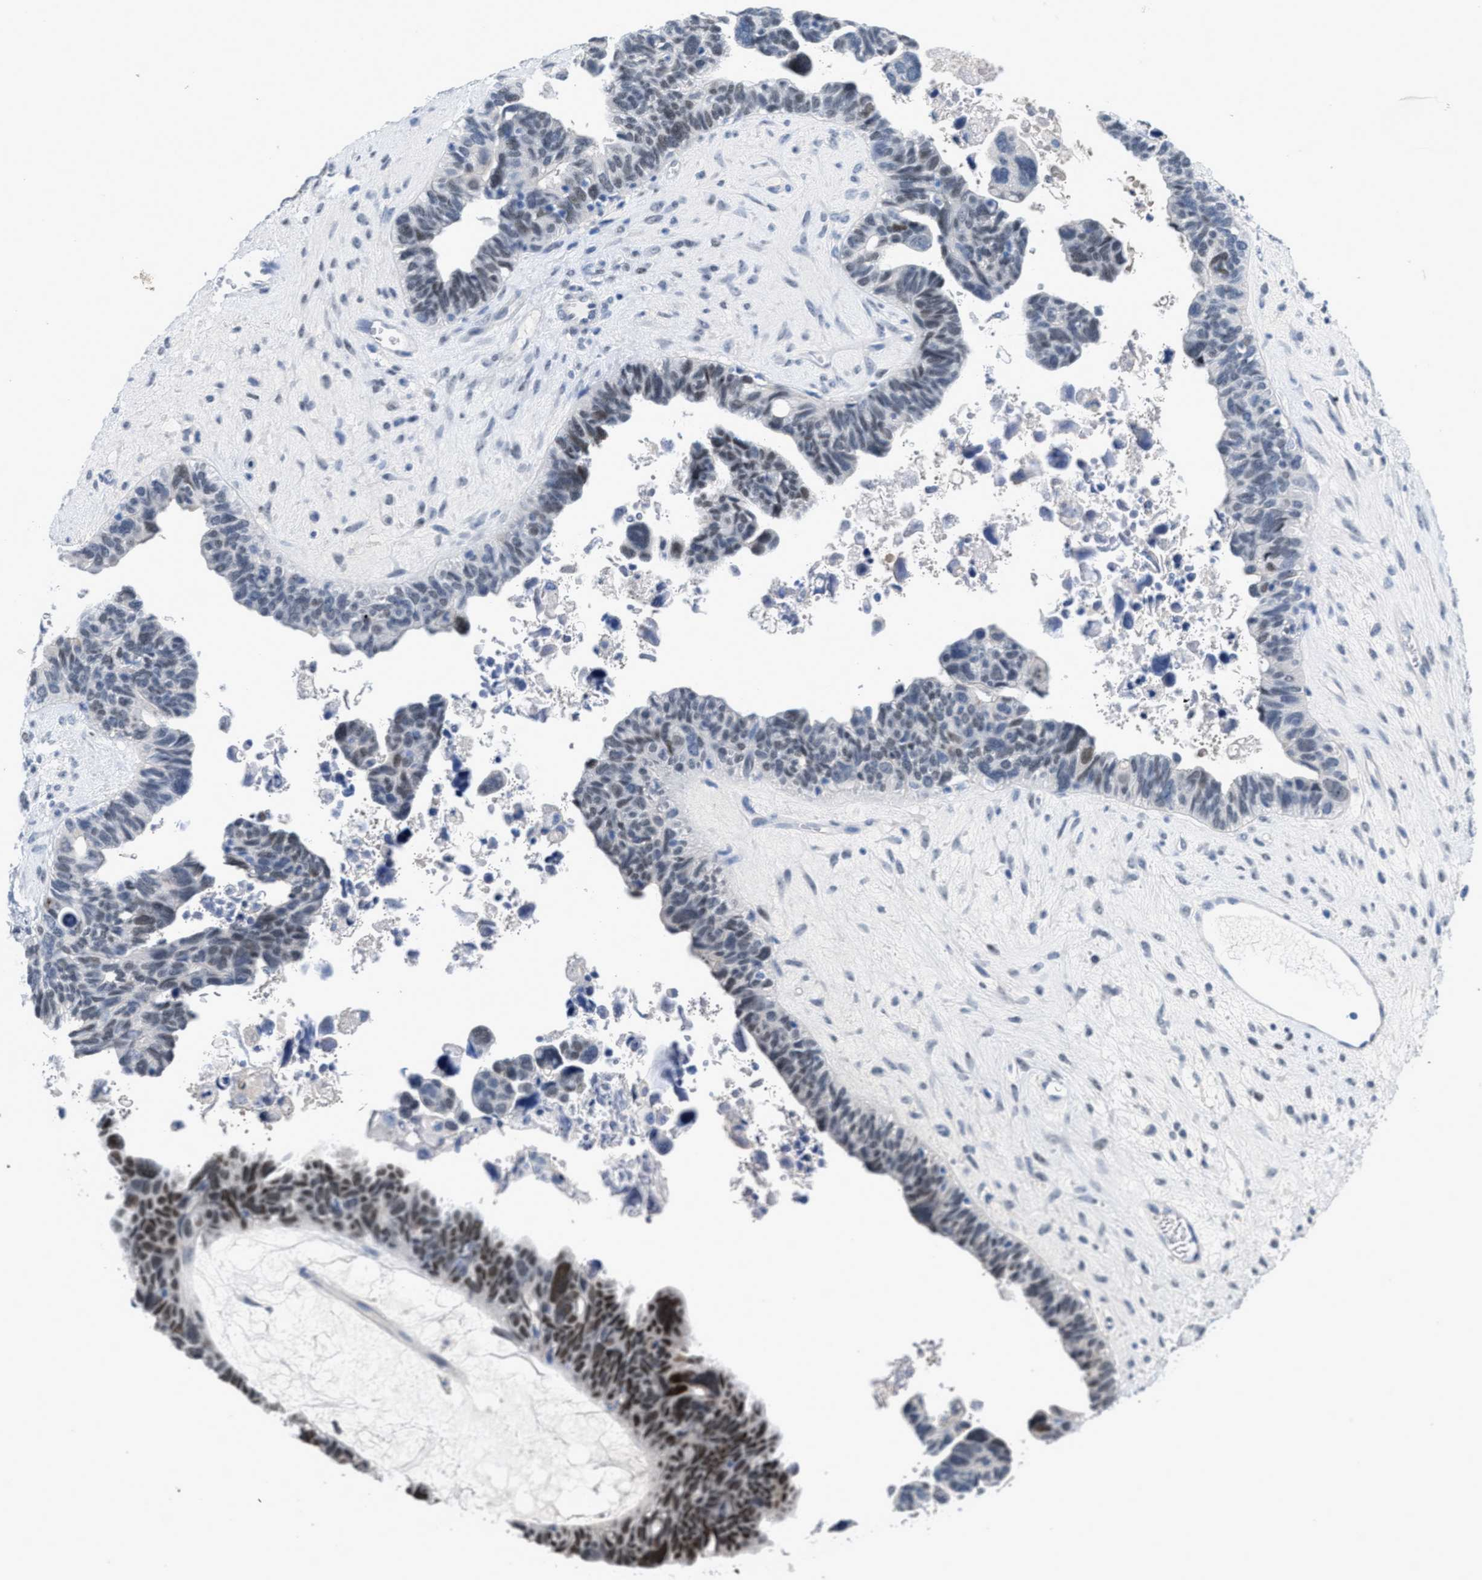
{"staining": {"intensity": "moderate", "quantity": "<25%", "location": "nuclear"}, "tissue": "ovarian cancer", "cell_type": "Tumor cells", "image_type": "cancer", "snomed": [{"axis": "morphology", "description": "Cystadenocarcinoma, serous, NOS"}, {"axis": "topography", "description": "Ovary"}], "caption": "Immunohistochemical staining of serous cystadenocarcinoma (ovarian) exhibits low levels of moderate nuclear expression in approximately <25% of tumor cells. (DAB (3,3'-diaminobenzidine) = brown stain, brightfield microscopy at high magnification).", "gene": "NFIX", "patient": {"sex": "female", "age": 79}}